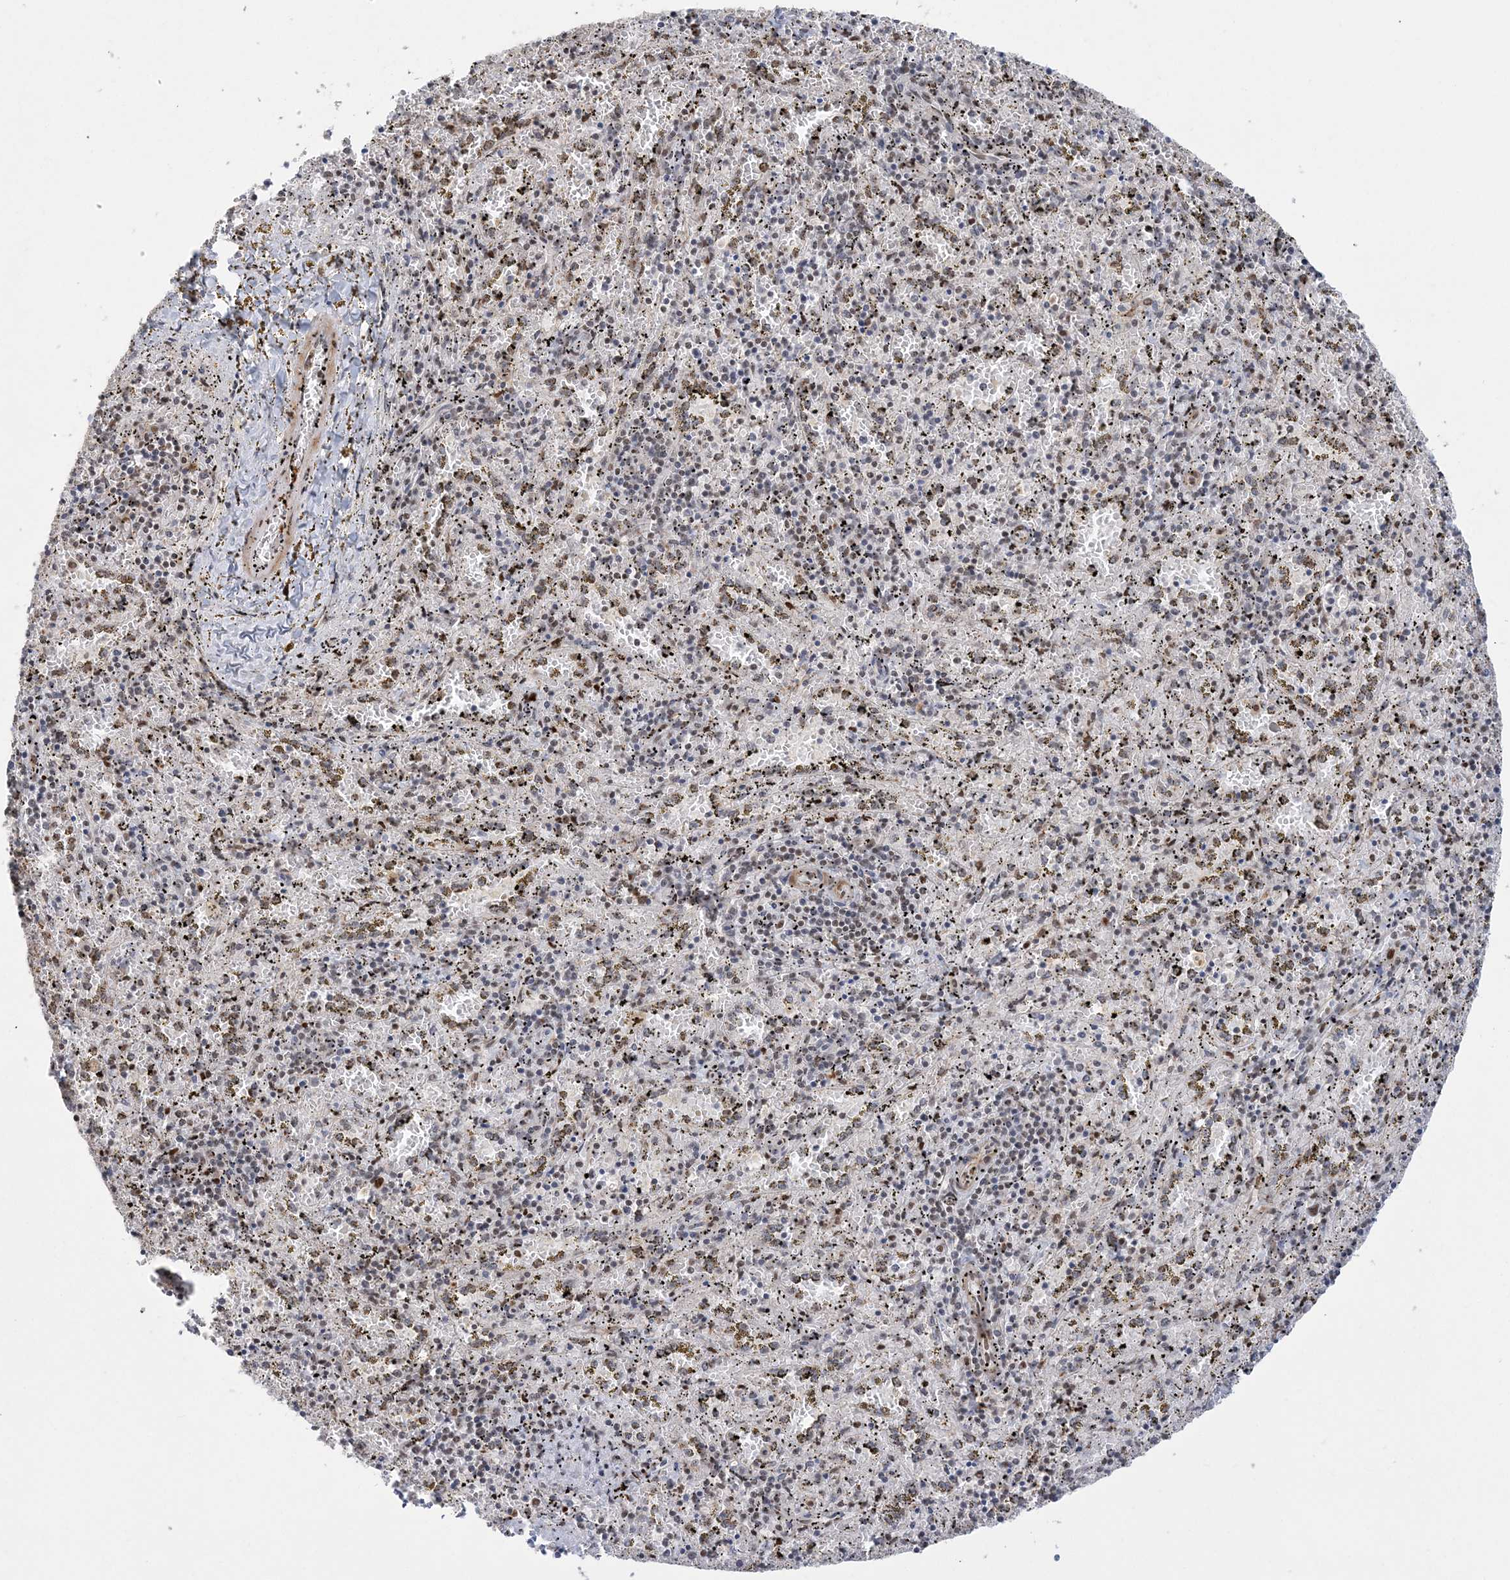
{"staining": {"intensity": "weak", "quantity": "<25%", "location": "nuclear"}, "tissue": "spleen", "cell_type": "Cells in red pulp", "image_type": "normal", "snomed": [{"axis": "morphology", "description": "Normal tissue, NOS"}, {"axis": "topography", "description": "Spleen"}], "caption": "Immunohistochemistry (IHC) photomicrograph of benign spleen: spleen stained with DAB reveals no significant protein staining in cells in red pulp.", "gene": "PLRG1", "patient": {"sex": "male", "age": 11}}